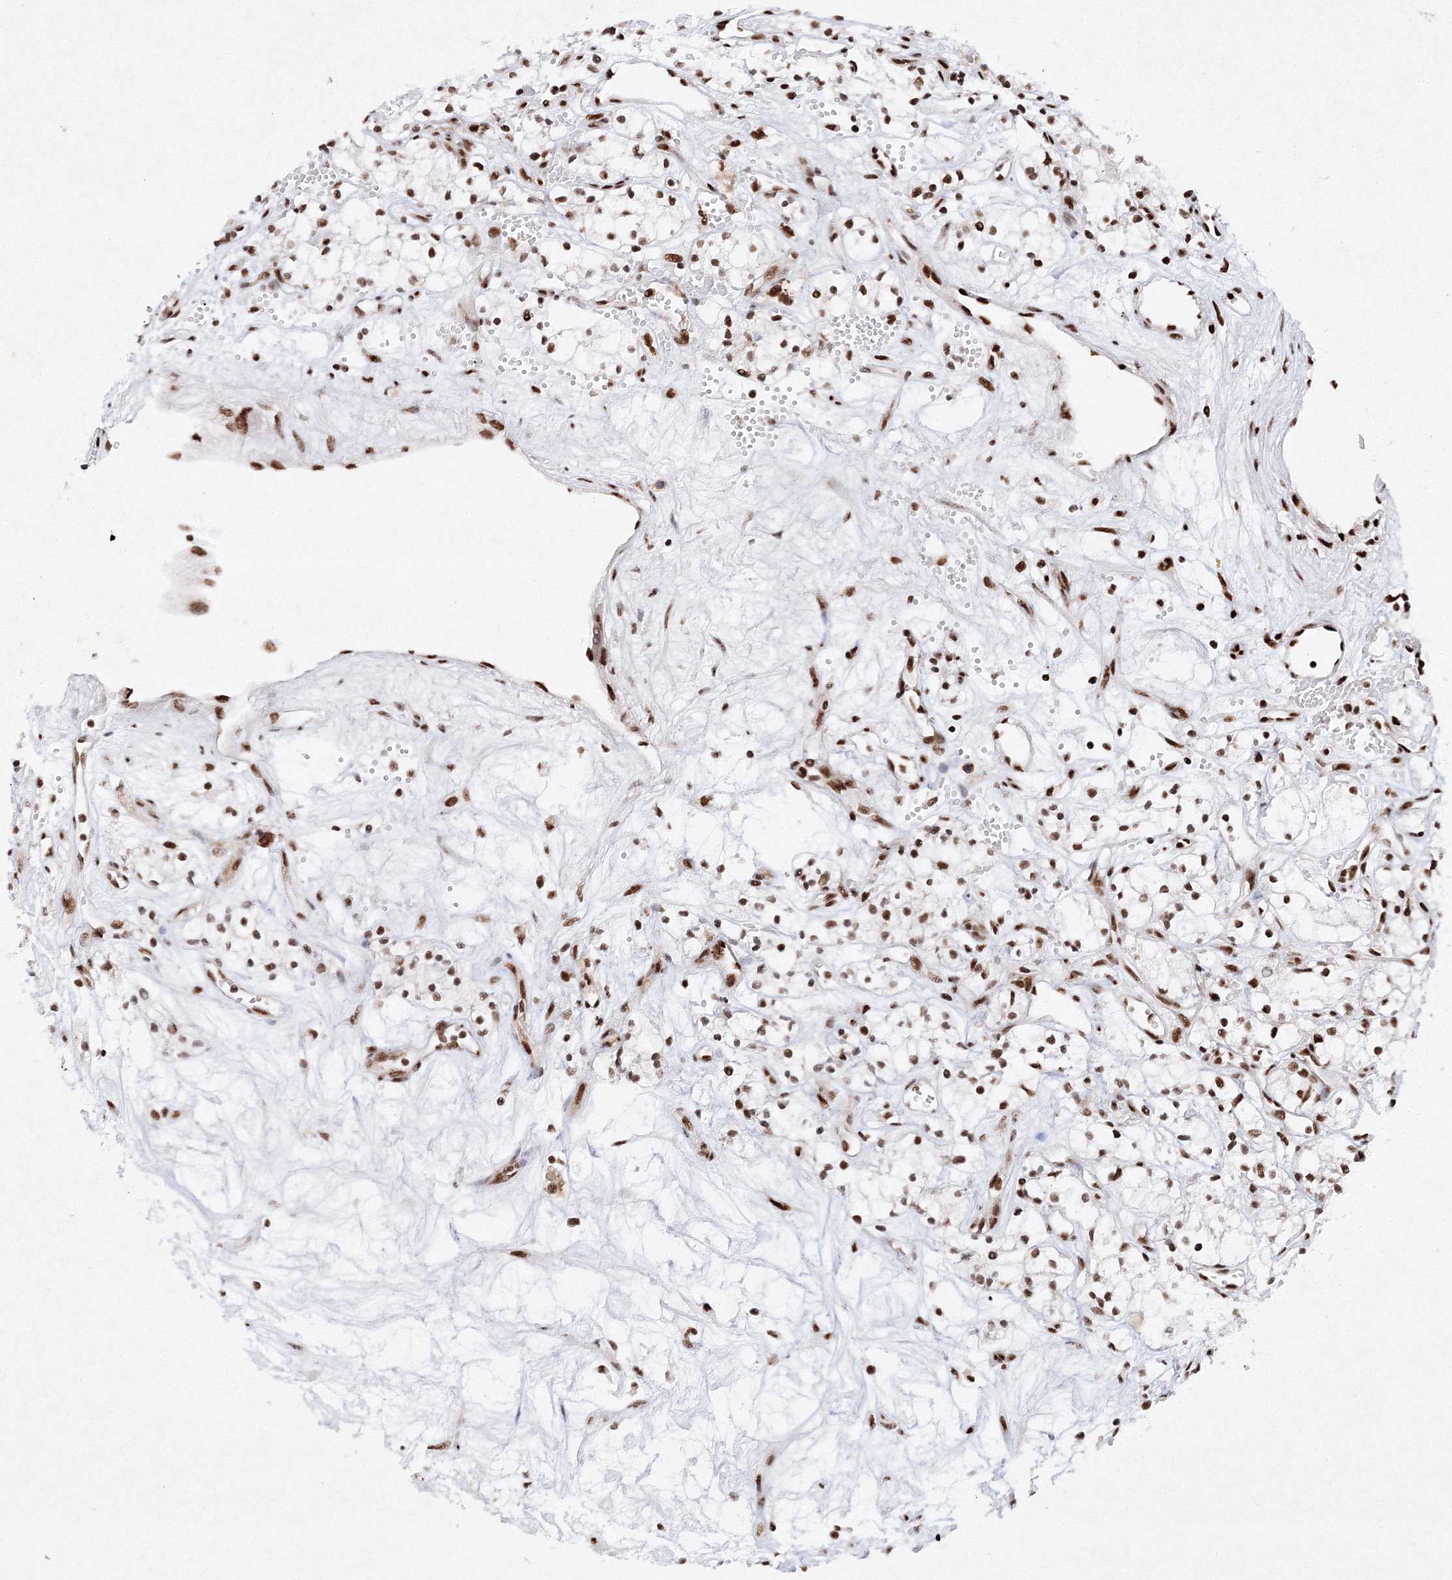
{"staining": {"intensity": "strong", "quantity": ">75%", "location": "nuclear"}, "tissue": "renal cancer", "cell_type": "Tumor cells", "image_type": "cancer", "snomed": [{"axis": "morphology", "description": "Adenocarcinoma, NOS"}, {"axis": "topography", "description": "Kidney"}], "caption": "Protein staining of renal cancer (adenocarcinoma) tissue demonstrates strong nuclear expression in about >75% of tumor cells. (Brightfield microscopy of DAB IHC at high magnification).", "gene": "SNRPC", "patient": {"sex": "male", "age": 59}}